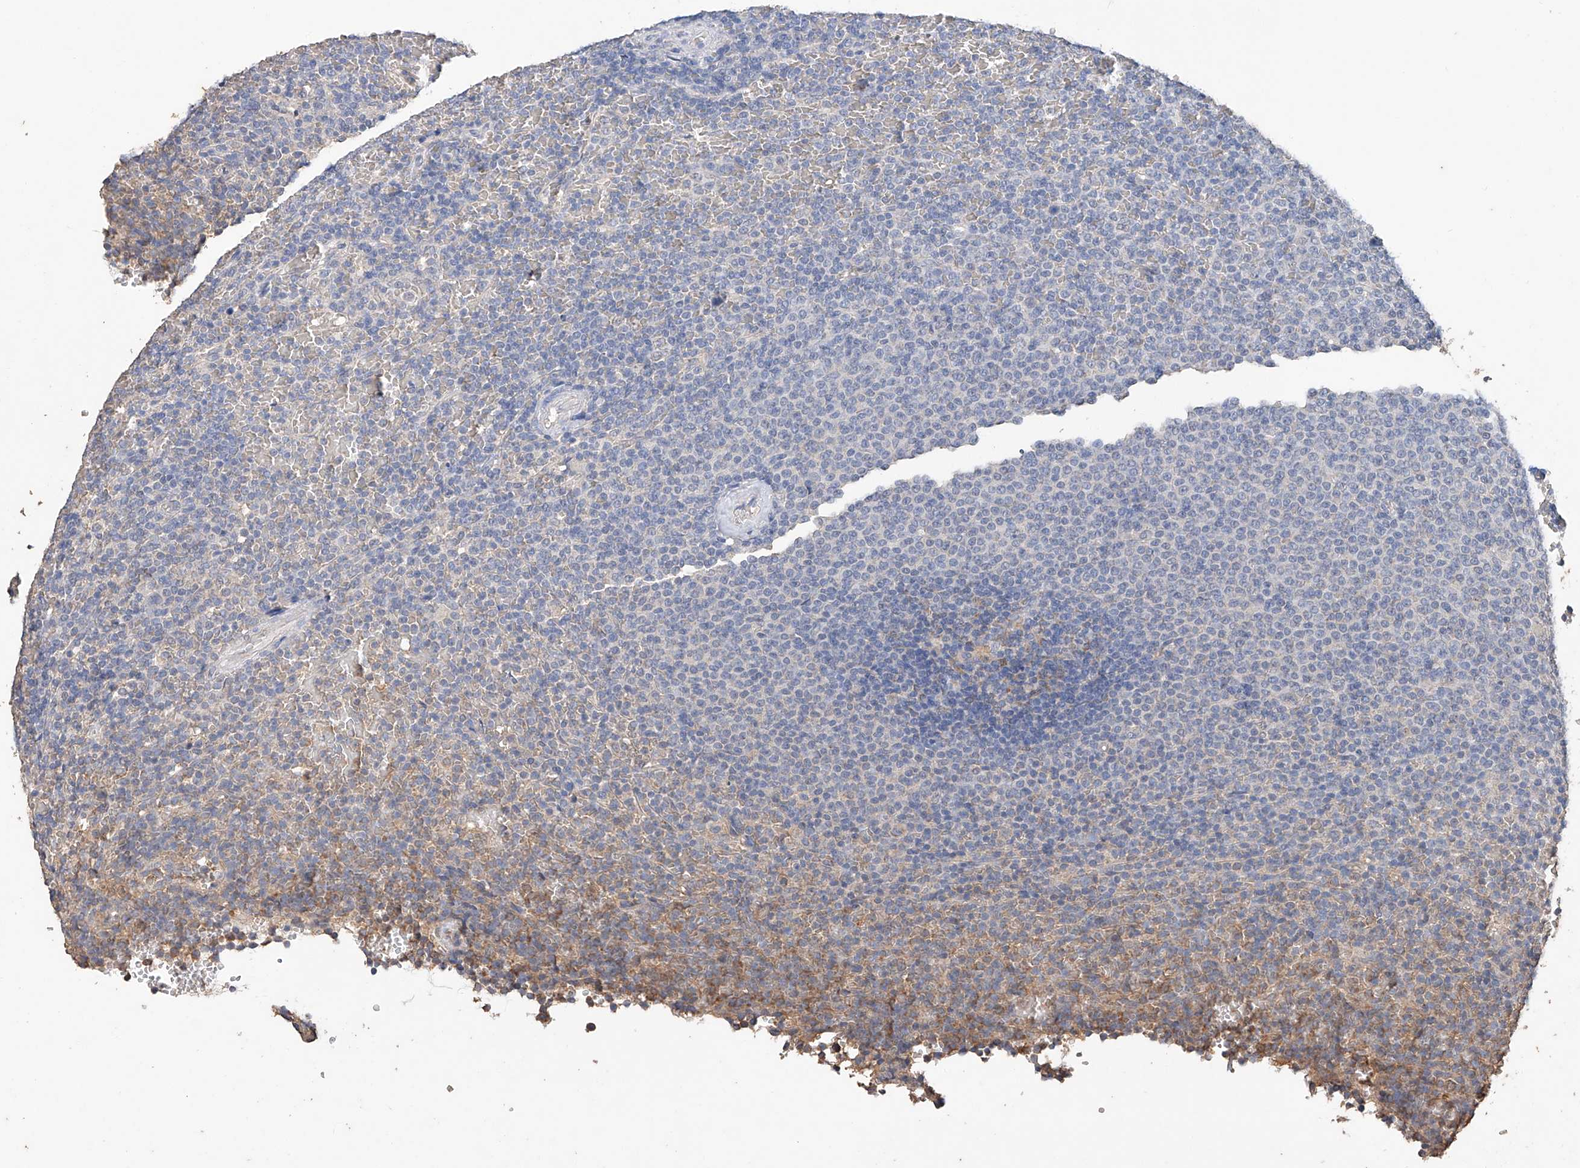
{"staining": {"intensity": "negative", "quantity": "none", "location": "none"}, "tissue": "lymphoma", "cell_type": "Tumor cells", "image_type": "cancer", "snomed": [{"axis": "morphology", "description": "Malignant lymphoma, non-Hodgkin's type, Low grade"}, {"axis": "topography", "description": "Spleen"}], "caption": "Lymphoma was stained to show a protein in brown. There is no significant positivity in tumor cells.", "gene": "CERS4", "patient": {"sex": "female", "age": 77}}